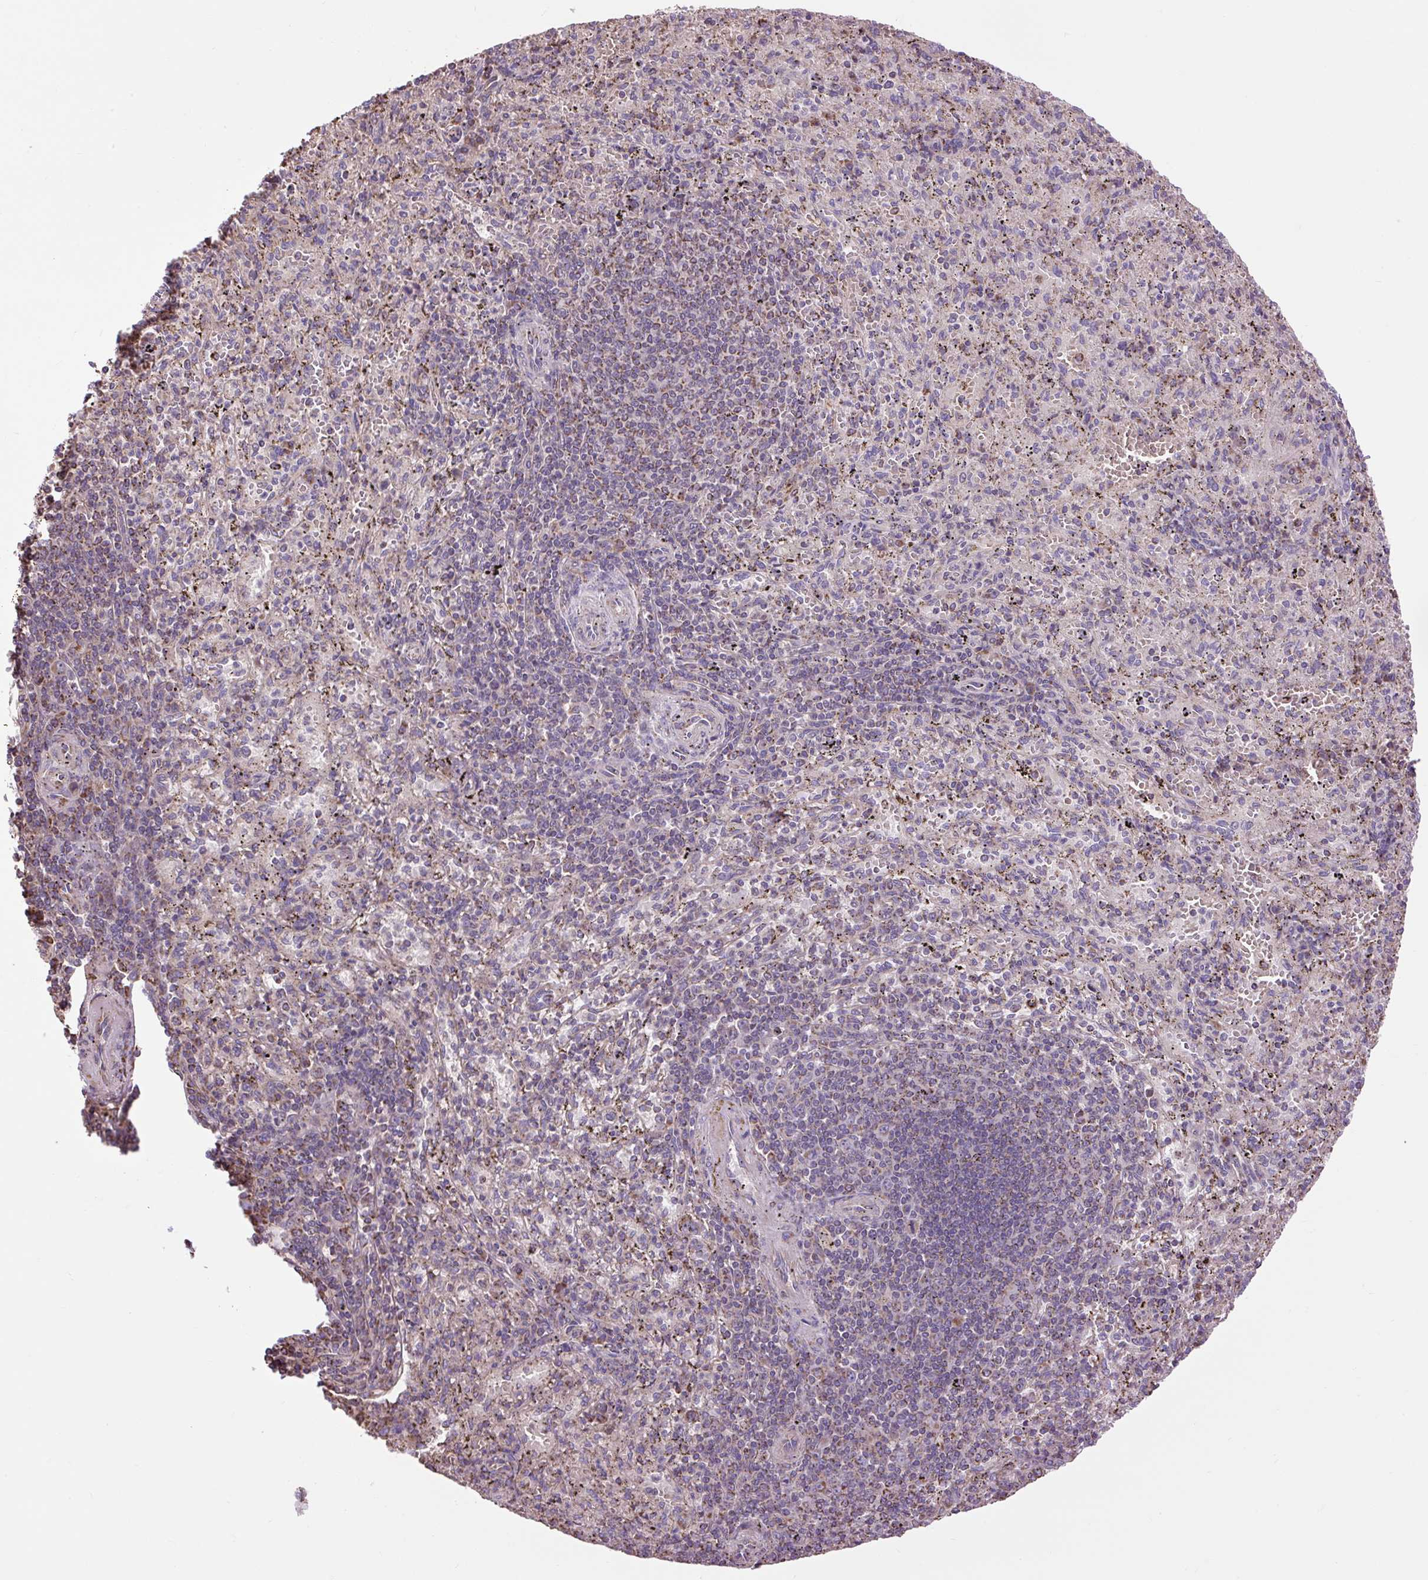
{"staining": {"intensity": "moderate", "quantity": "<25%", "location": "cytoplasmic/membranous"}, "tissue": "spleen", "cell_type": "Cells in red pulp", "image_type": "normal", "snomed": [{"axis": "morphology", "description": "Normal tissue, NOS"}, {"axis": "topography", "description": "Spleen"}], "caption": "Immunohistochemical staining of normal spleen exhibits low levels of moderate cytoplasmic/membranous staining in about <25% of cells in red pulp.", "gene": "PLCG1", "patient": {"sex": "male", "age": 57}}